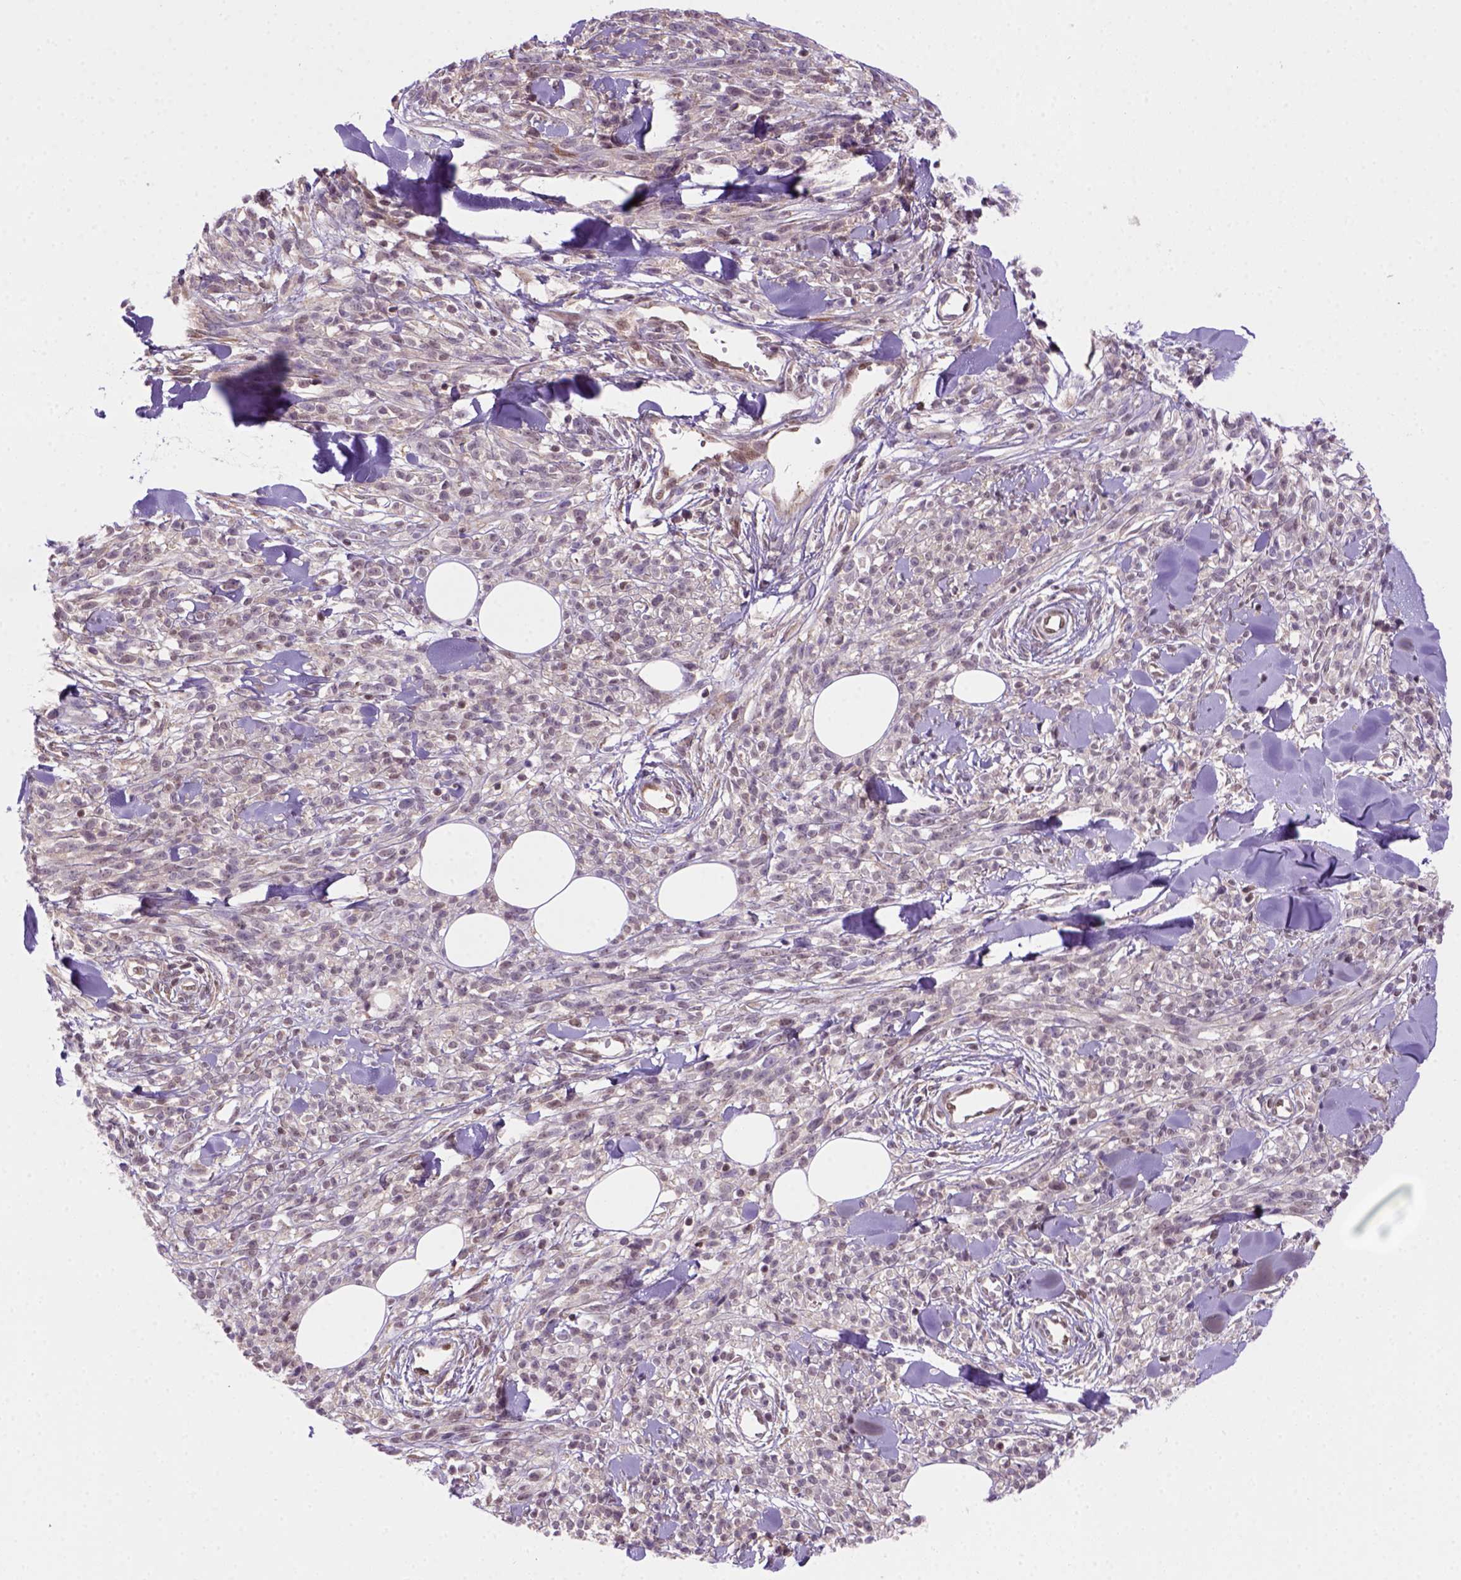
{"staining": {"intensity": "weak", "quantity": "<25%", "location": "nuclear"}, "tissue": "melanoma", "cell_type": "Tumor cells", "image_type": "cancer", "snomed": [{"axis": "morphology", "description": "Malignant melanoma, NOS"}, {"axis": "topography", "description": "Skin"}, {"axis": "topography", "description": "Skin of trunk"}], "caption": "Immunohistochemistry of melanoma demonstrates no expression in tumor cells.", "gene": "MGMT", "patient": {"sex": "male", "age": 74}}